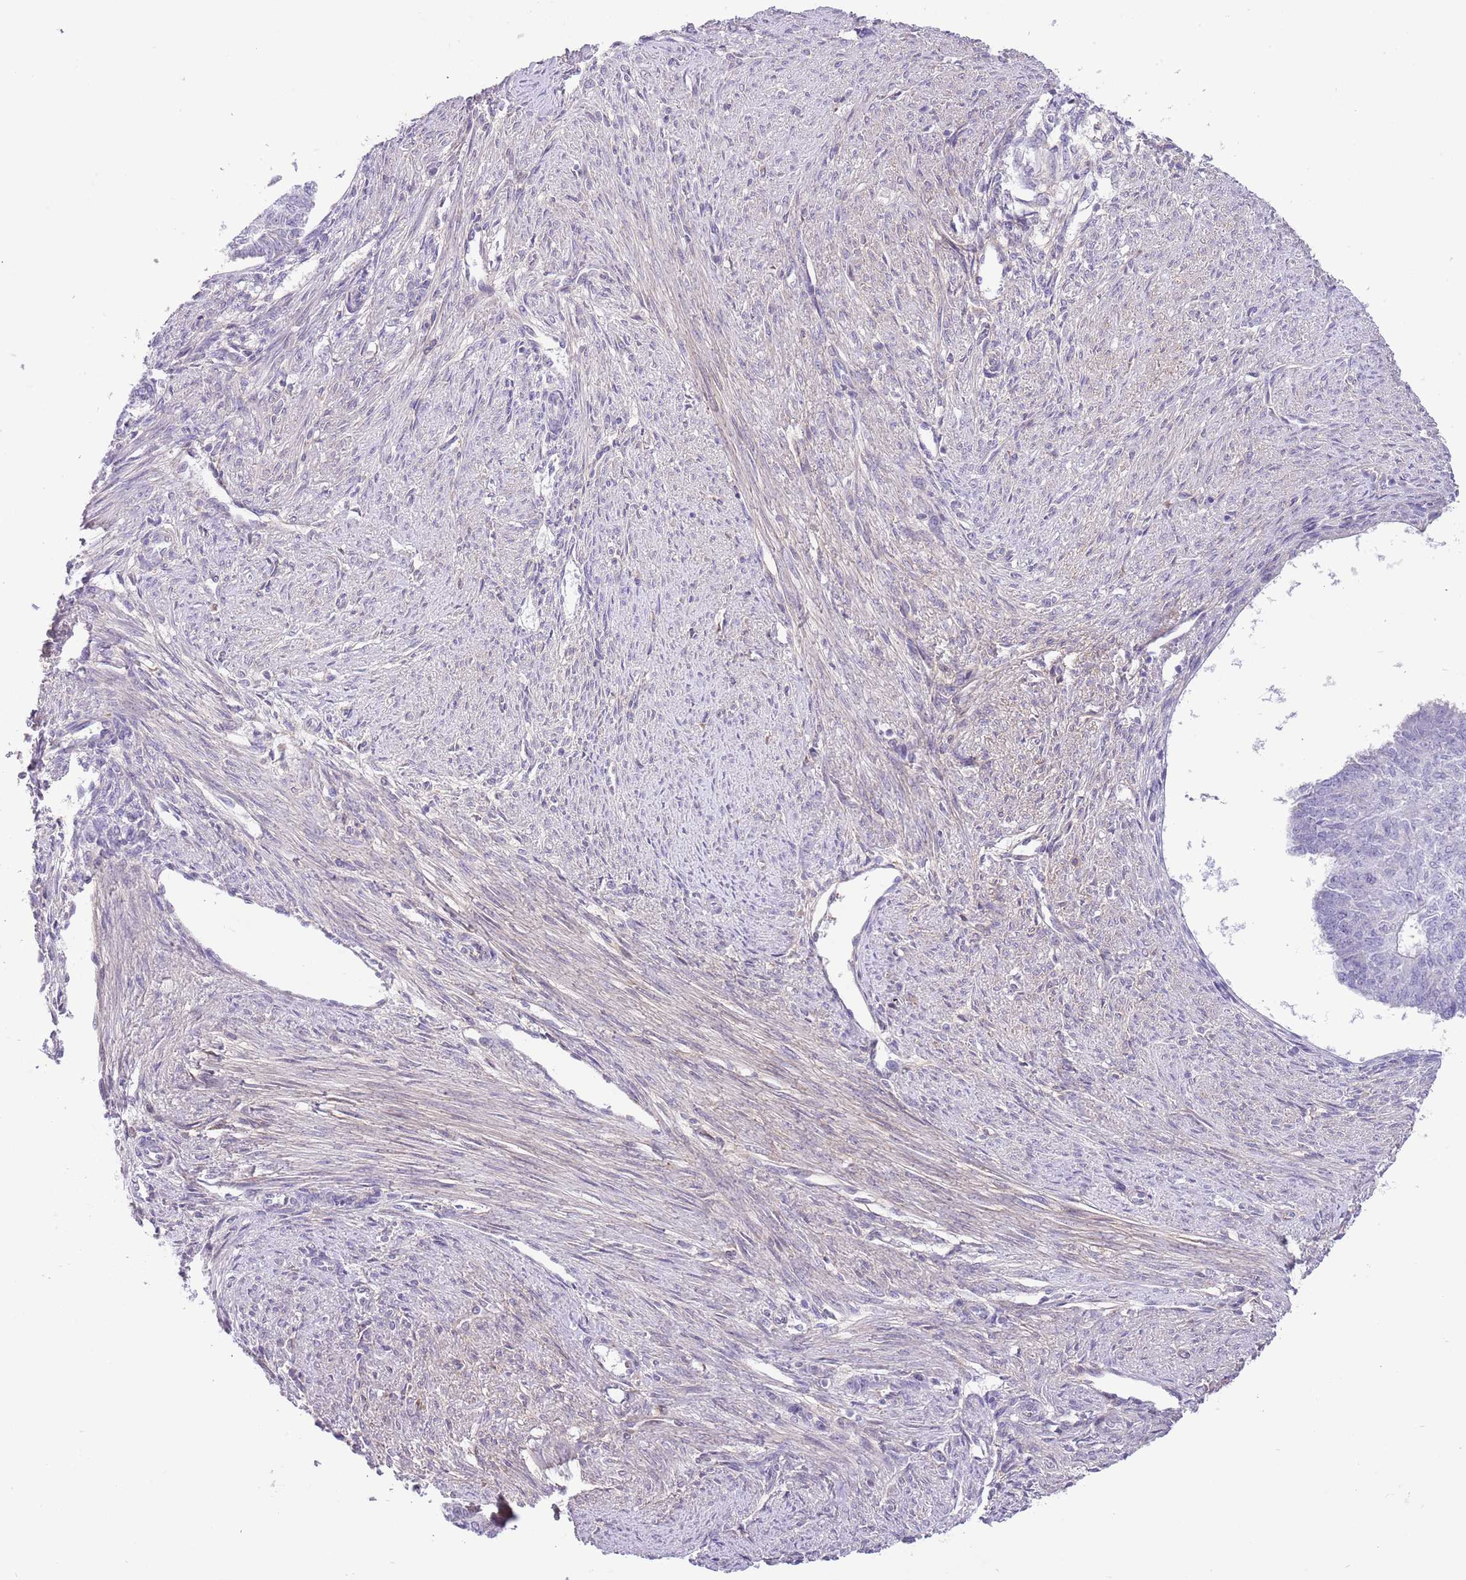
{"staining": {"intensity": "negative", "quantity": "none", "location": "none"}, "tissue": "endometrial cancer", "cell_type": "Tumor cells", "image_type": "cancer", "snomed": [{"axis": "morphology", "description": "Adenocarcinoma, NOS"}, {"axis": "topography", "description": "Endometrium"}], "caption": "Immunohistochemical staining of adenocarcinoma (endometrial) exhibits no significant expression in tumor cells.", "gene": "MIDN", "patient": {"sex": "female", "age": 32}}